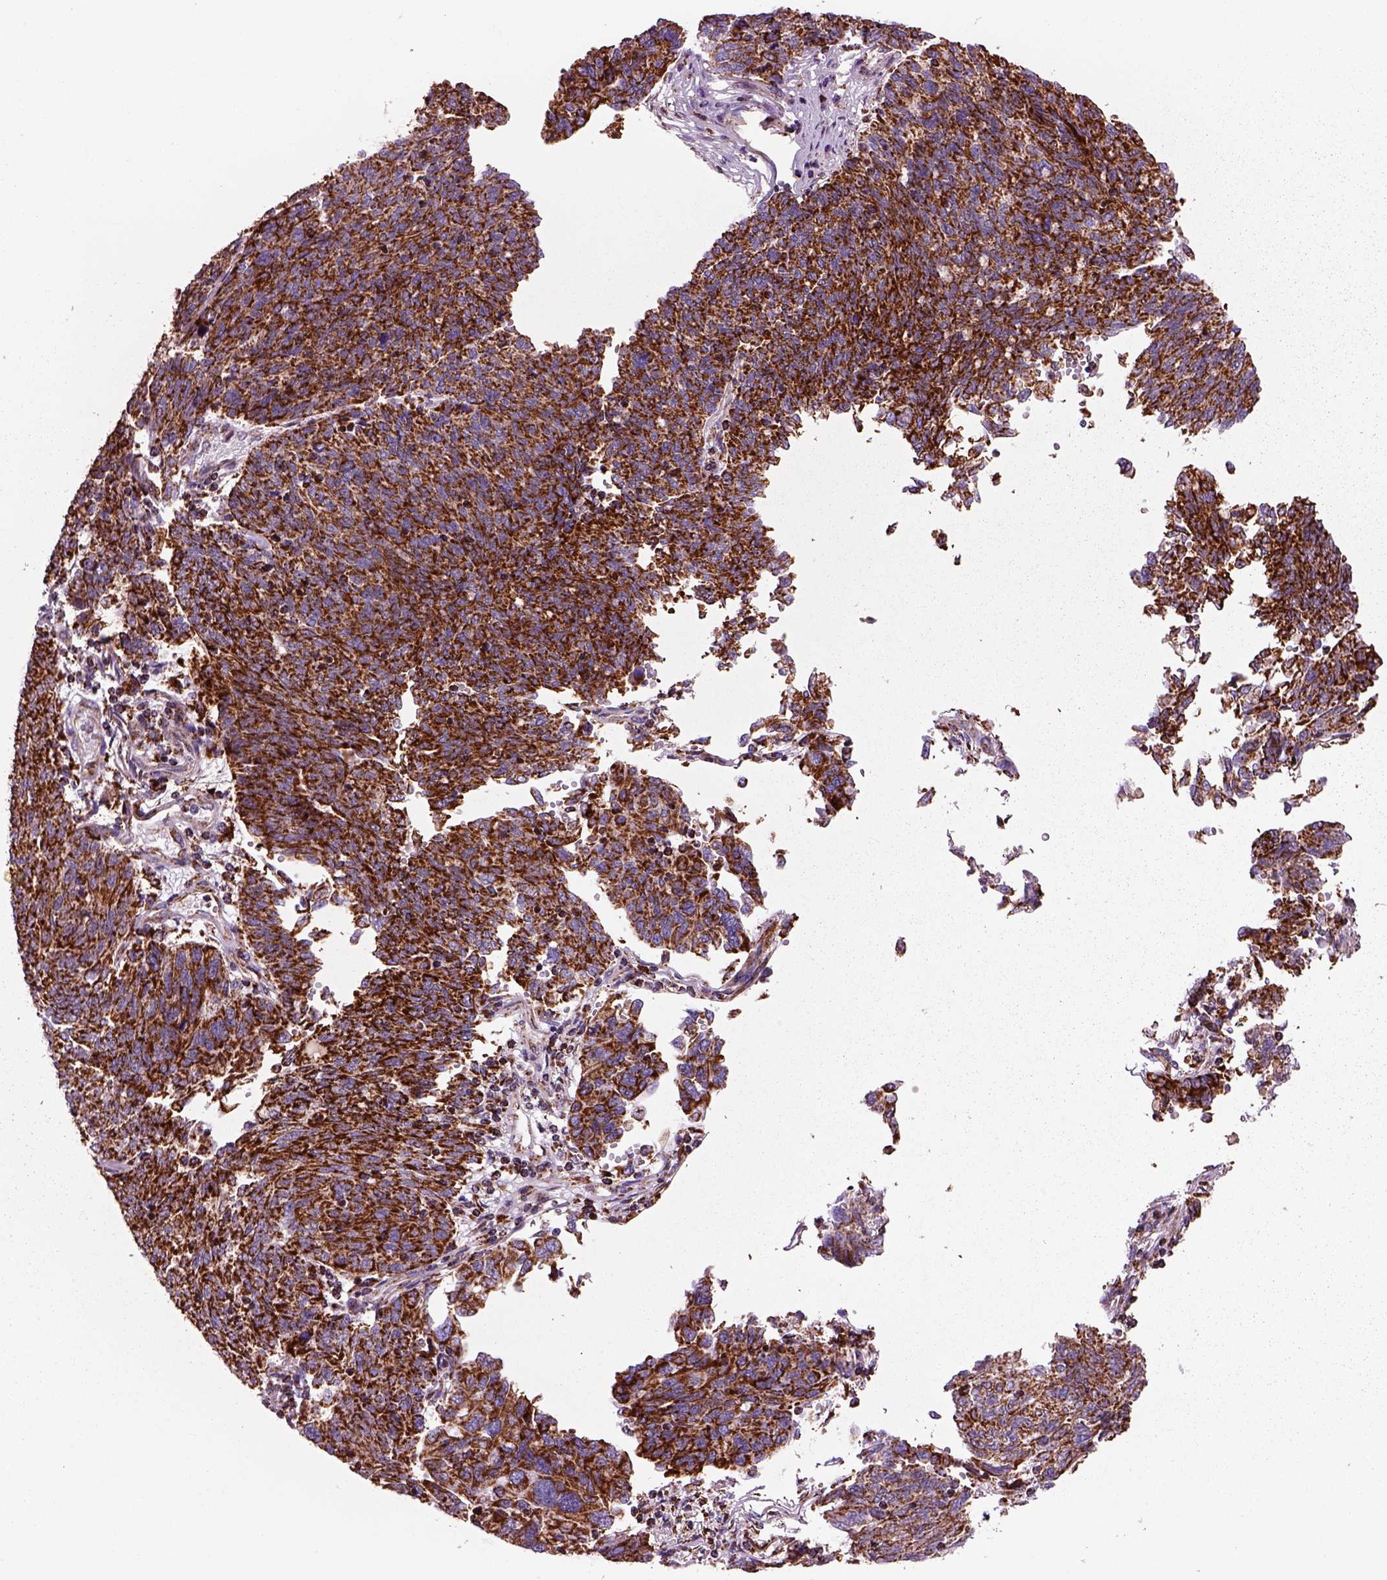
{"staining": {"intensity": "strong", "quantity": ">75%", "location": "cytoplasmic/membranous"}, "tissue": "ovarian cancer", "cell_type": "Tumor cells", "image_type": "cancer", "snomed": [{"axis": "morphology", "description": "Carcinoma, endometroid"}, {"axis": "topography", "description": "Ovary"}], "caption": "This is a photomicrograph of immunohistochemistry (IHC) staining of ovarian cancer, which shows strong staining in the cytoplasmic/membranous of tumor cells.", "gene": "SLC25A24", "patient": {"sex": "female", "age": 58}}